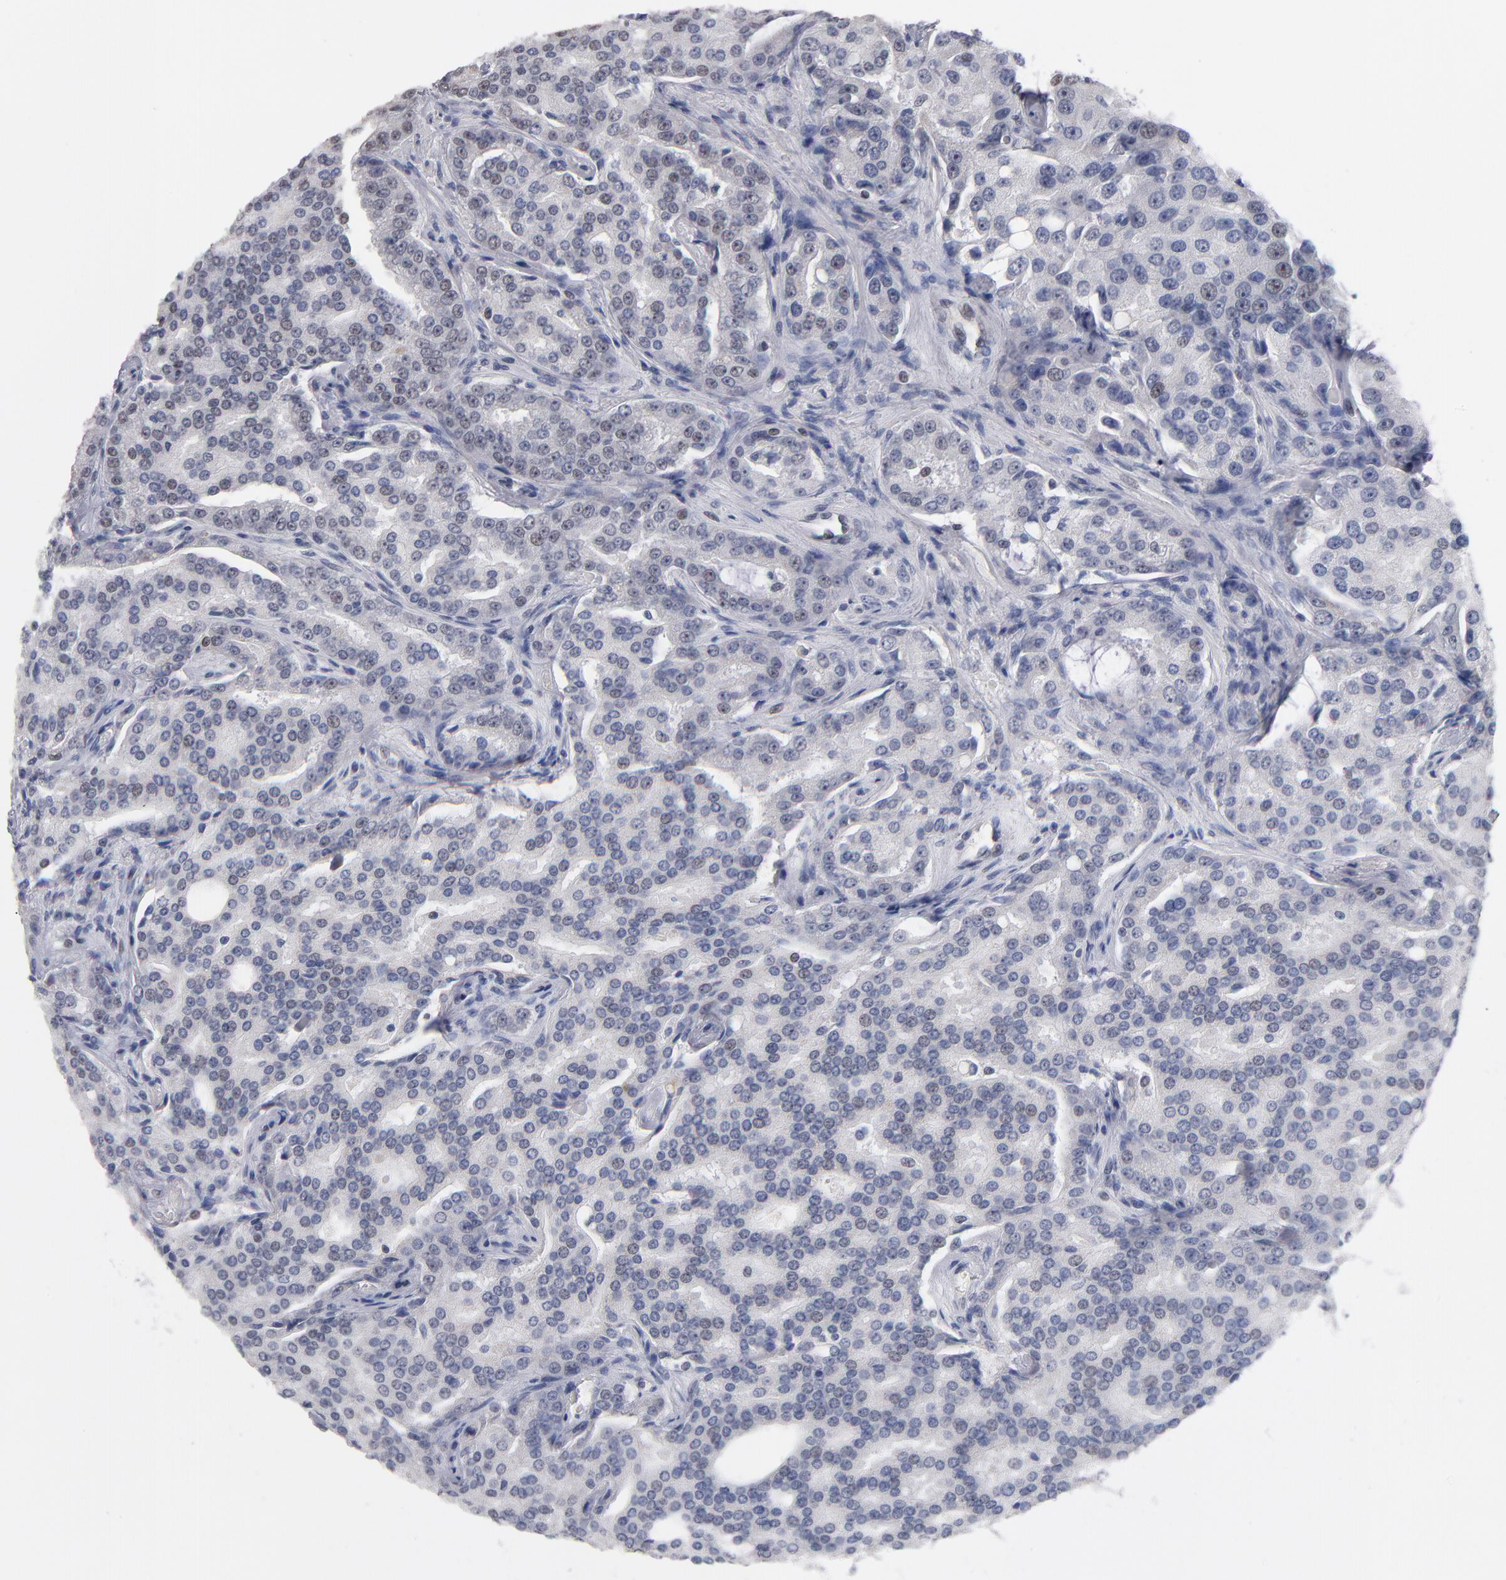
{"staining": {"intensity": "weak", "quantity": "<25%", "location": "nuclear"}, "tissue": "prostate cancer", "cell_type": "Tumor cells", "image_type": "cancer", "snomed": [{"axis": "morphology", "description": "Adenocarcinoma, High grade"}, {"axis": "topography", "description": "Prostate"}], "caption": "DAB (3,3'-diaminobenzidine) immunohistochemical staining of human prostate cancer (adenocarcinoma (high-grade)) shows no significant positivity in tumor cells. The staining was performed using DAB to visualize the protein expression in brown, while the nuclei were stained in blue with hematoxylin (Magnification: 20x).", "gene": "MN1", "patient": {"sex": "male", "age": 72}}